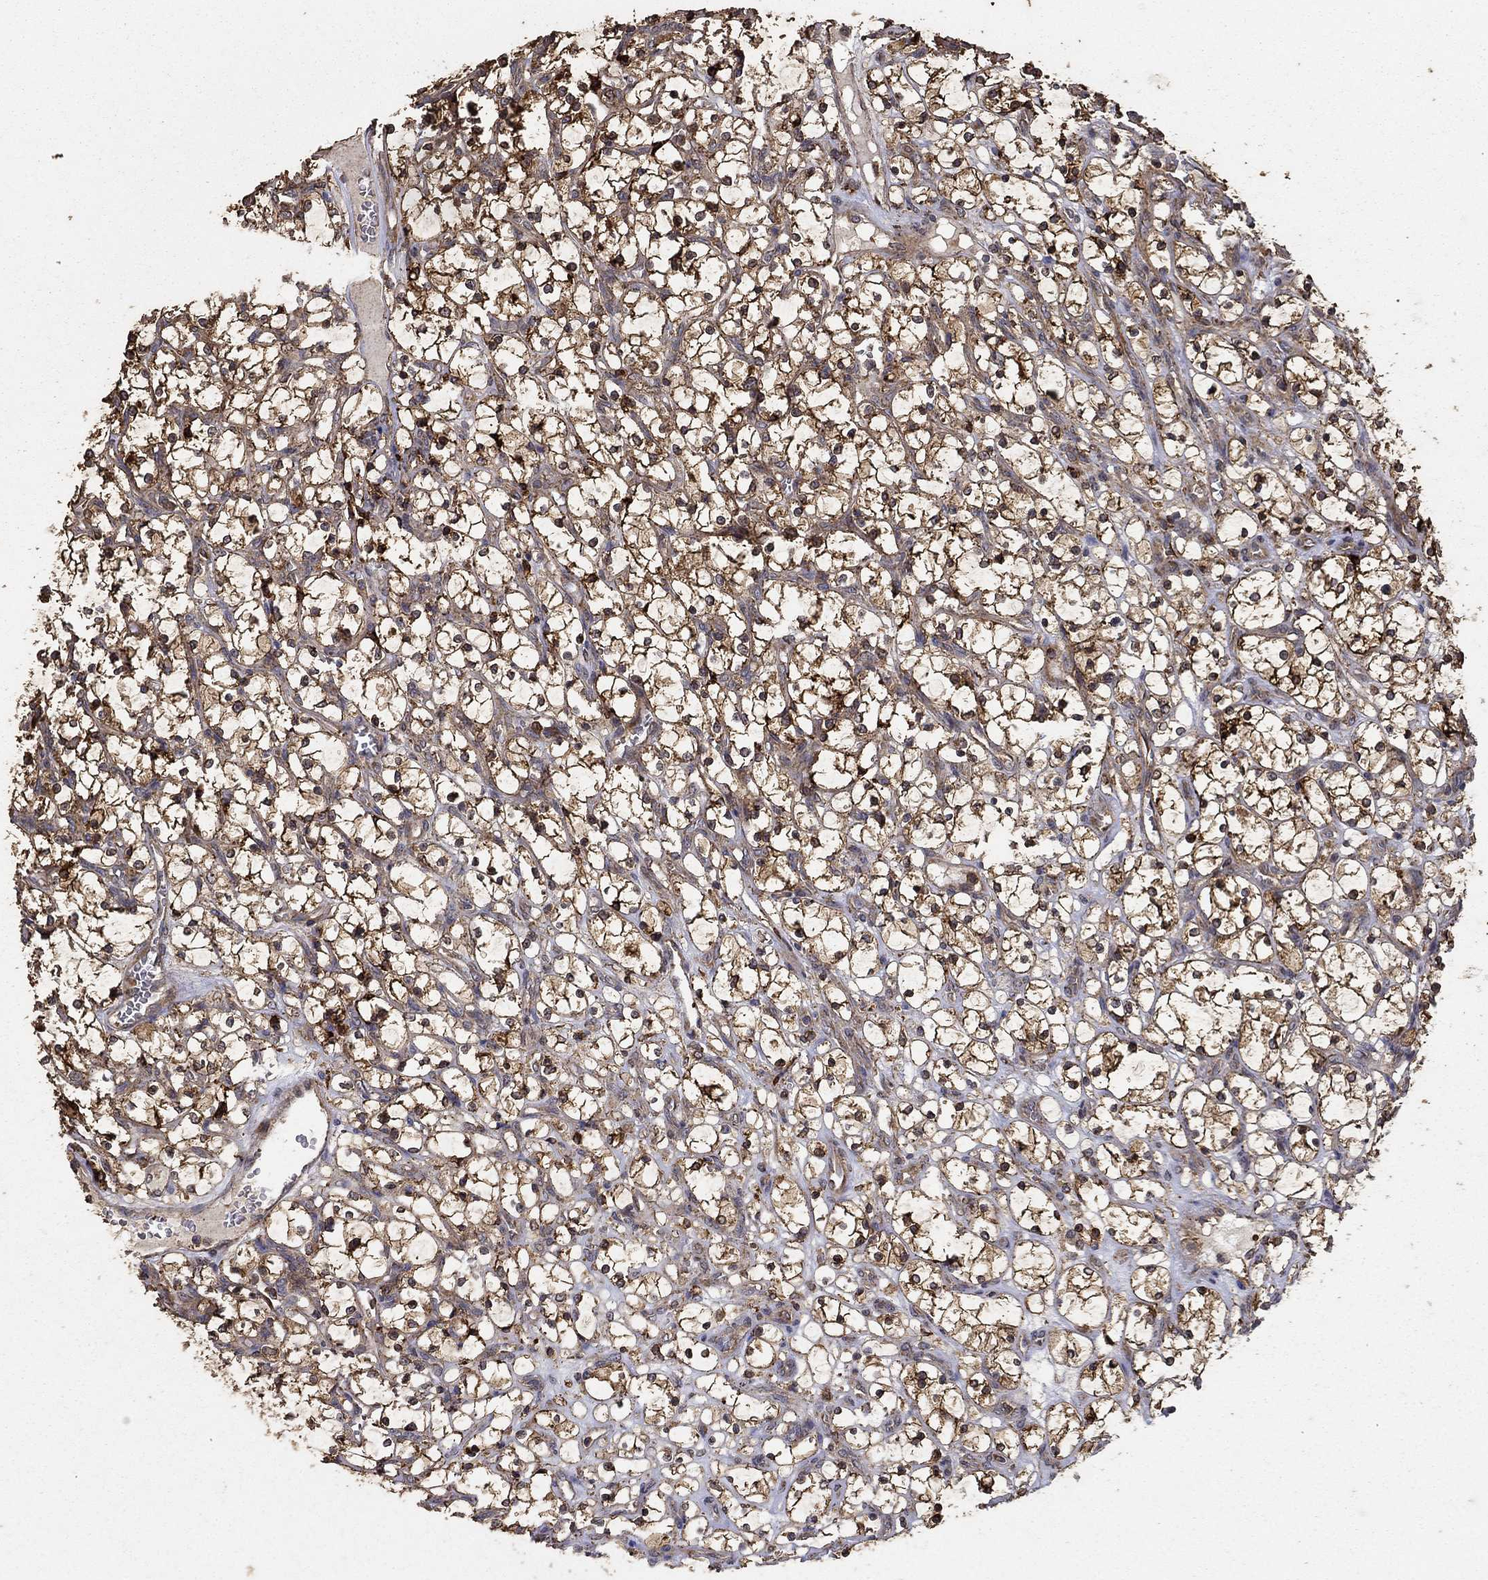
{"staining": {"intensity": "strong", "quantity": ">75%", "location": "cytoplasmic/membranous"}, "tissue": "renal cancer", "cell_type": "Tumor cells", "image_type": "cancer", "snomed": [{"axis": "morphology", "description": "Adenocarcinoma, NOS"}, {"axis": "topography", "description": "Kidney"}], "caption": "An immunohistochemistry photomicrograph of neoplastic tissue is shown. Protein staining in brown shows strong cytoplasmic/membranous positivity in renal cancer within tumor cells. (DAB (3,3'-diaminobenzidine) = brown stain, brightfield microscopy at high magnification).", "gene": "IFRD1", "patient": {"sex": "female", "age": 69}}